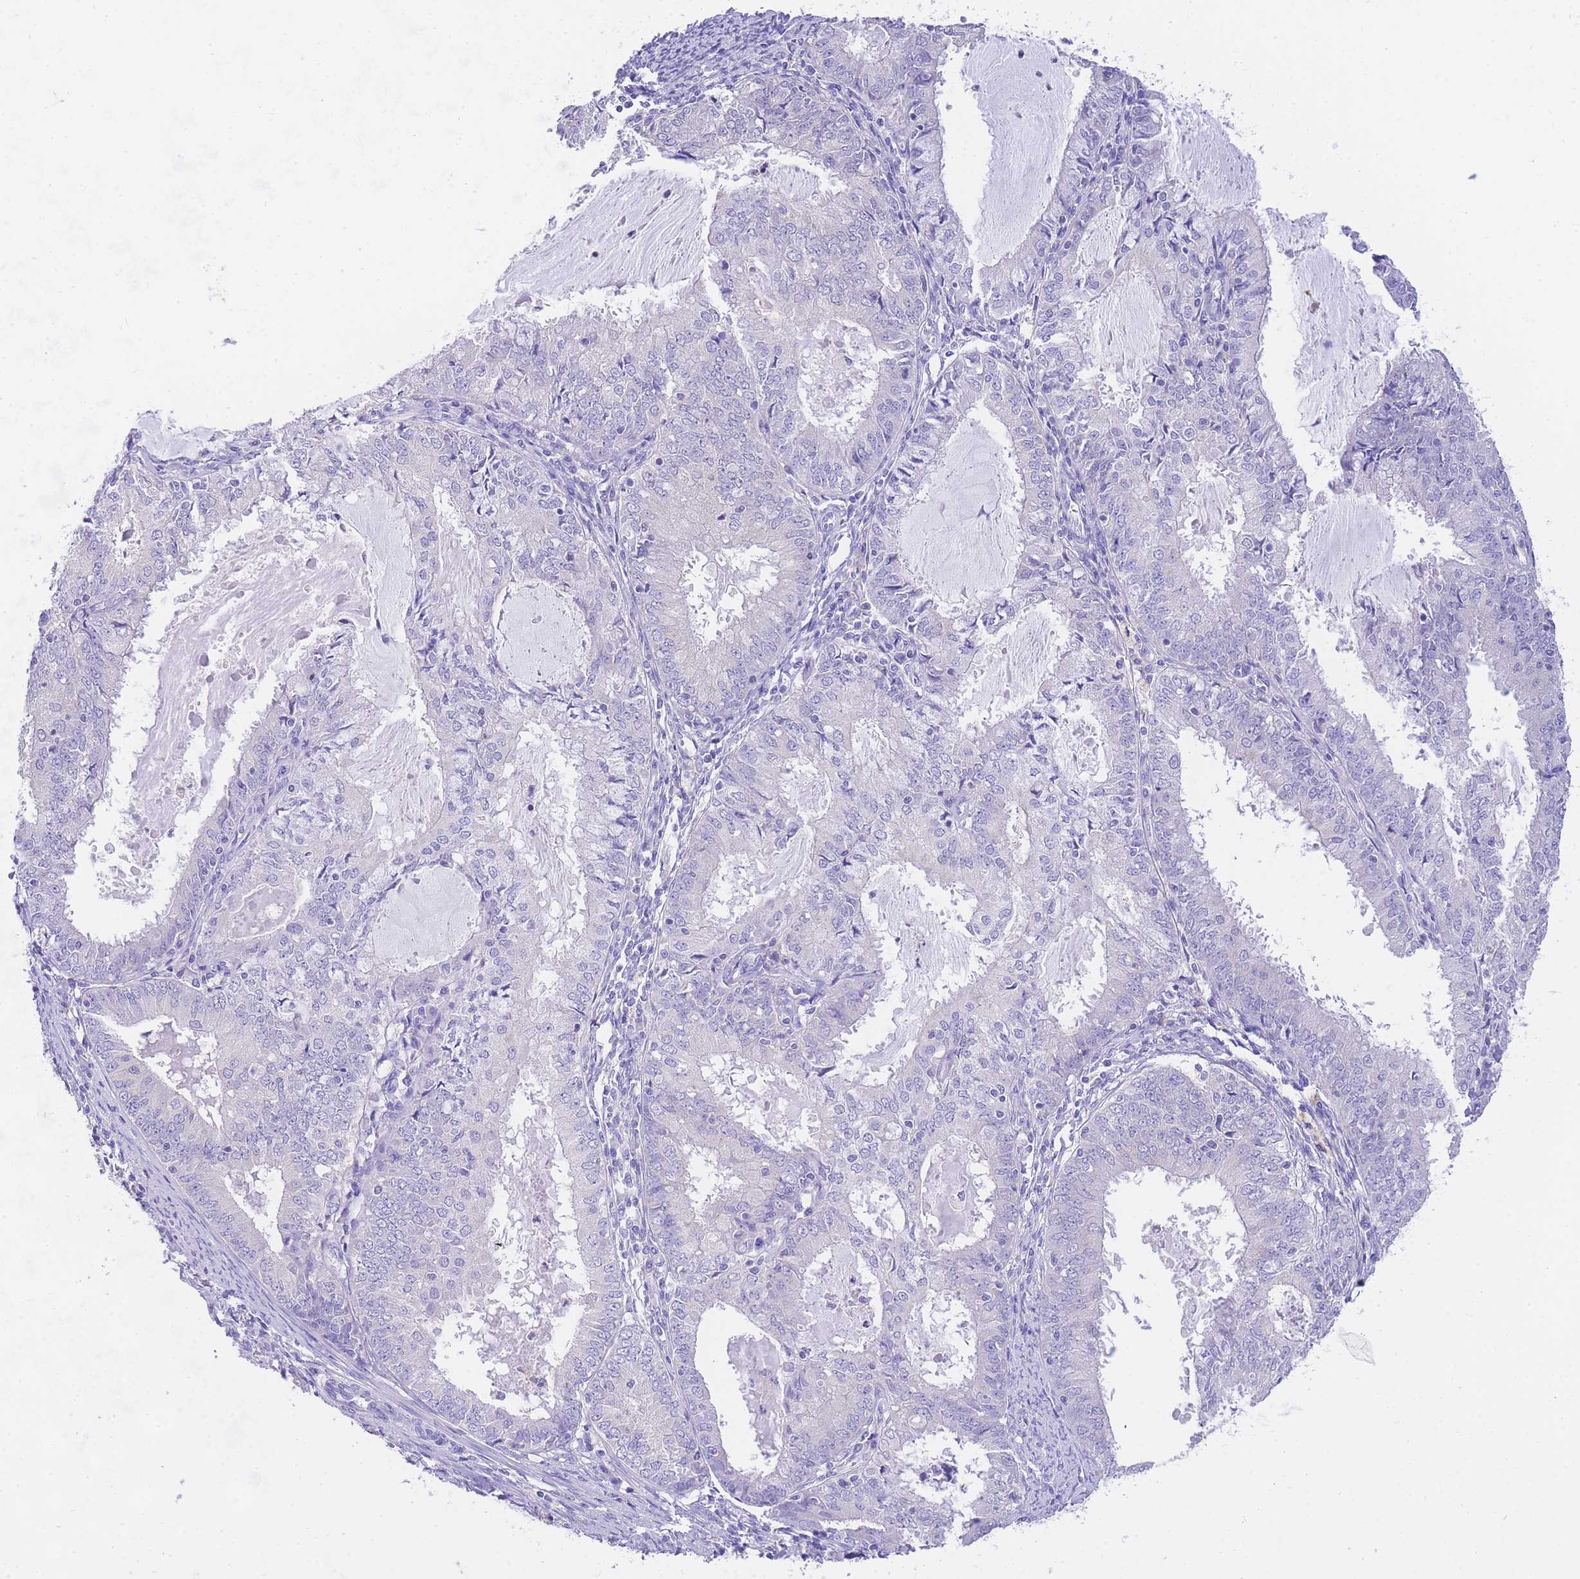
{"staining": {"intensity": "negative", "quantity": "none", "location": "none"}, "tissue": "endometrial cancer", "cell_type": "Tumor cells", "image_type": "cancer", "snomed": [{"axis": "morphology", "description": "Adenocarcinoma, NOS"}, {"axis": "topography", "description": "Endometrium"}], "caption": "An immunohistochemistry histopathology image of adenocarcinoma (endometrial) is shown. There is no staining in tumor cells of adenocarcinoma (endometrial).", "gene": "EPN2", "patient": {"sex": "female", "age": 57}}